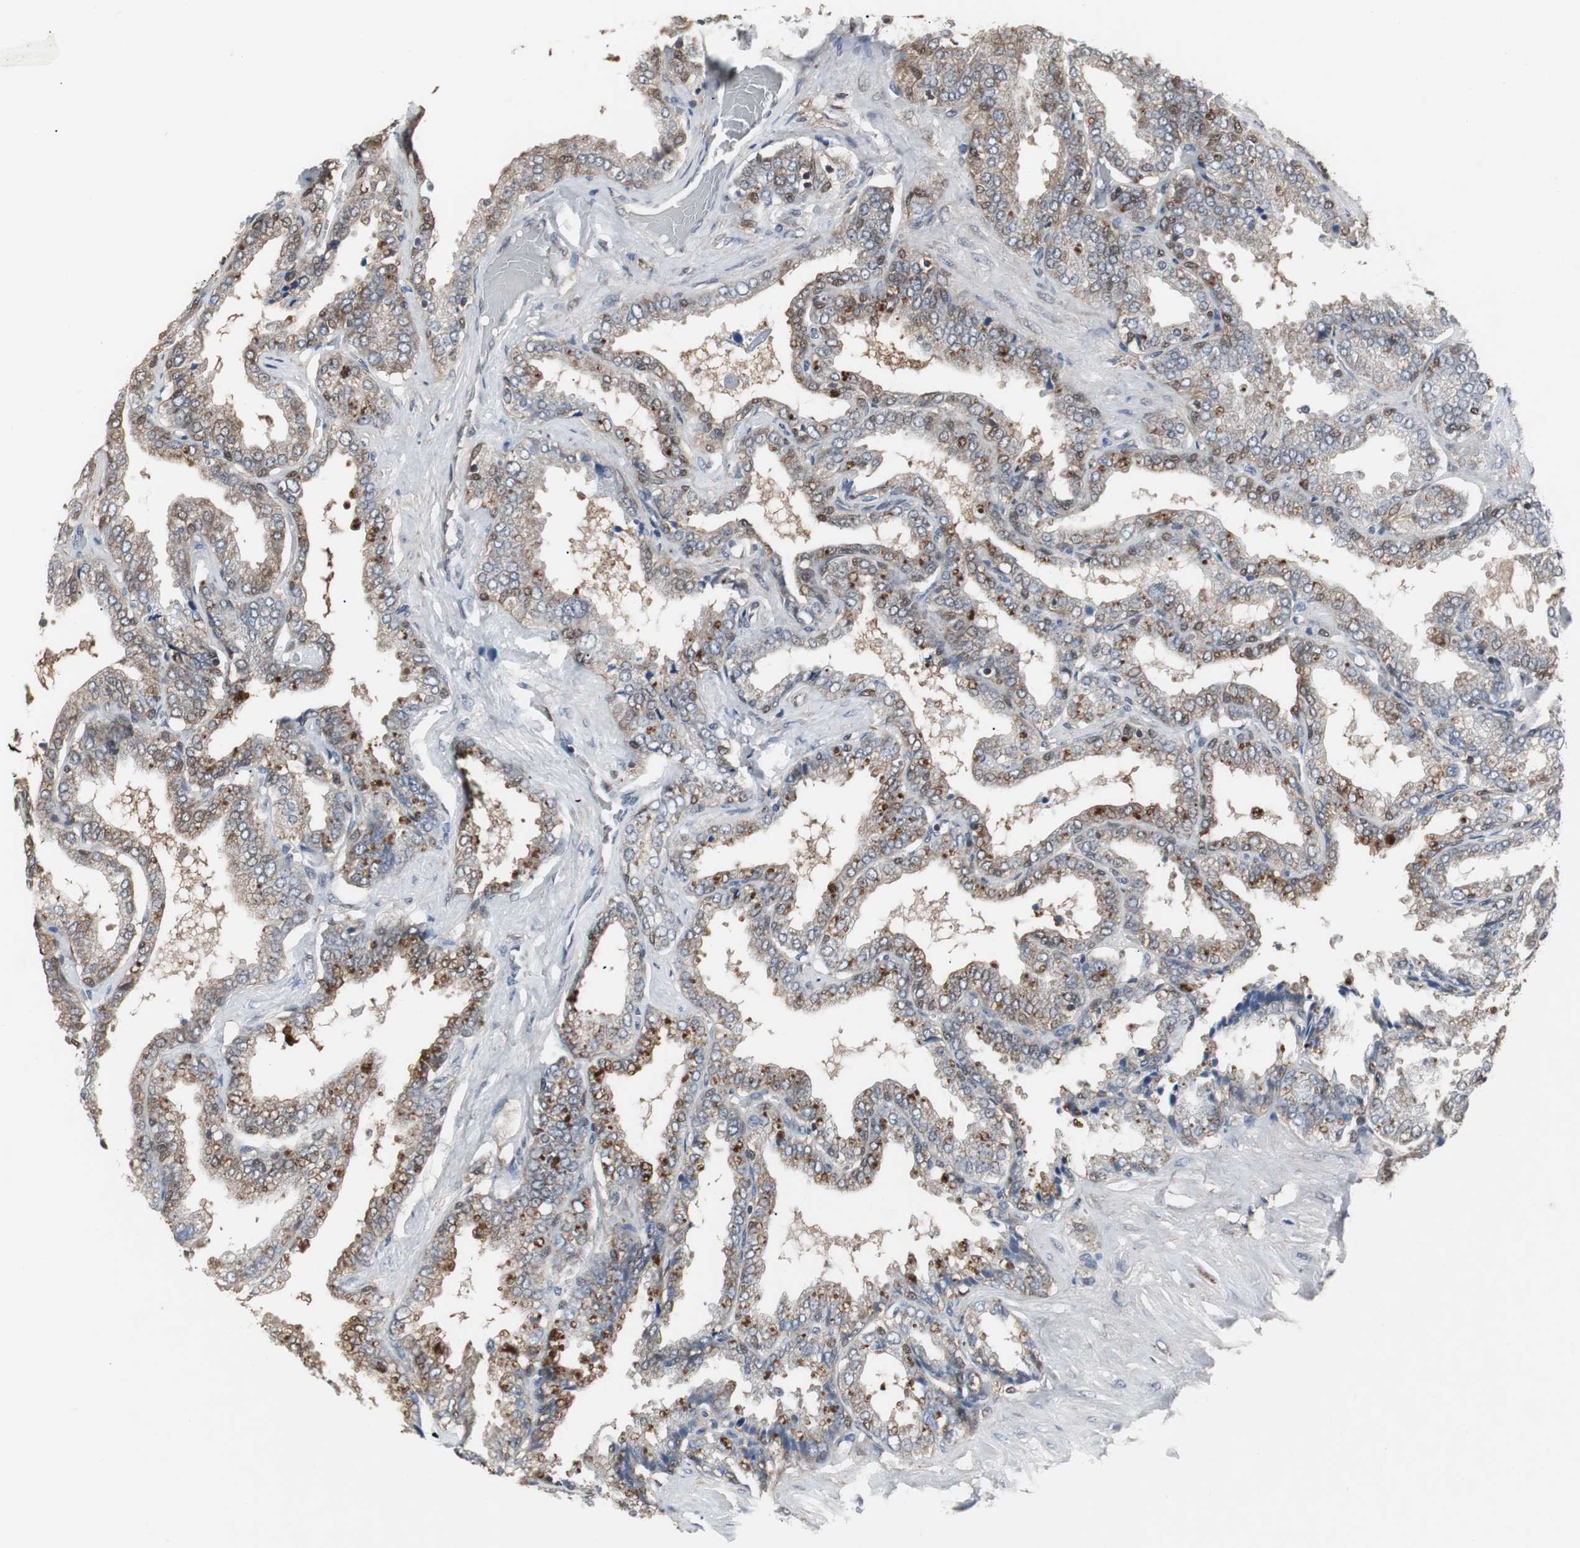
{"staining": {"intensity": "moderate", "quantity": "25%-75%", "location": "cytoplasmic/membranous"}, "tissue": "seminal vesicle", "cell_type": "Glandular cells", "image_type": "normal", "snomed": [{"axis": "morphology", "description": "Normal tissue, NOS"}, {"axis": "topography", "description": "Seminal veicle"}], "caption": "Immunohistochemistry (IHC) image of normal seminal vesicle stained for a protein (brown), which reveals medium levels of moderate cytoplasmic/membranous positivity in about 25%-75% of glandular cells.", "gene": "ZSCAN22", "patient": {"sex": "male", "age": 46}}